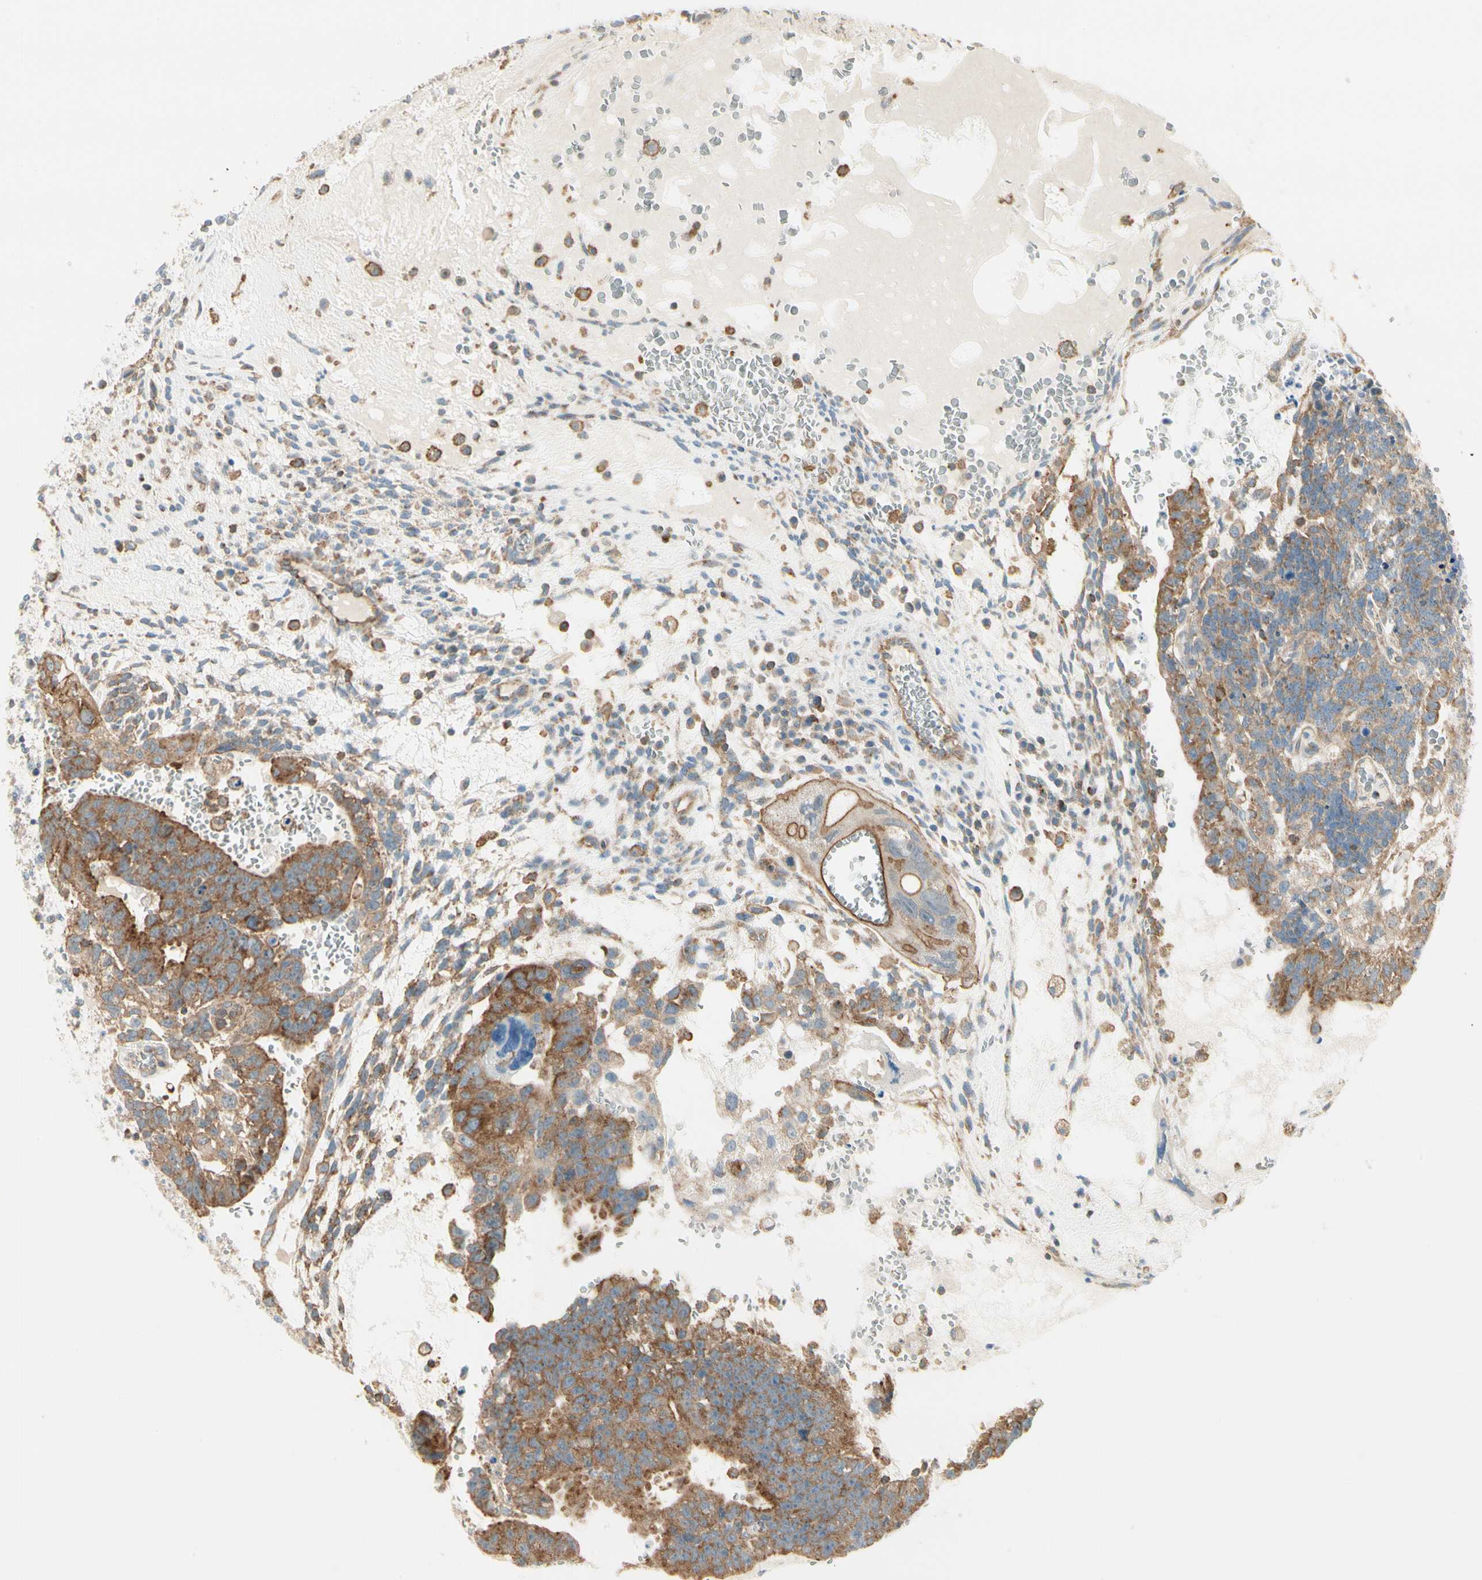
{"staining": {"intensity": "moderate", "quantity": ">75%", "location": "cytoplasmic/membranous"}, "tissue": "testis cancer", "cell_type": "Tumor cells", "image_type": "cancer", "snomed": [{"axis": "morphology", "description": "Seminoma, NOS"}, {"axis": "morphology", "description": "Carcinoma, Embryonal, NOS"}, {"axis": "topography", "description": "Testis"}], "caption": "IHC staining of testis cancer (seminoma), which demonstrates medium levels of moderate cytoplasmic/membranous expression in about >75% of tumor cells indicating moderate cytoplasmic/membranous protein positivity. The staining was performed using DAB (3,3'-diaminobenzidine) (brown) for protein detection and nuclei were counterstained in hematoxylin (blue).", "gene": "AGFG1", "patient": {"sex": "male", "age": 52}}